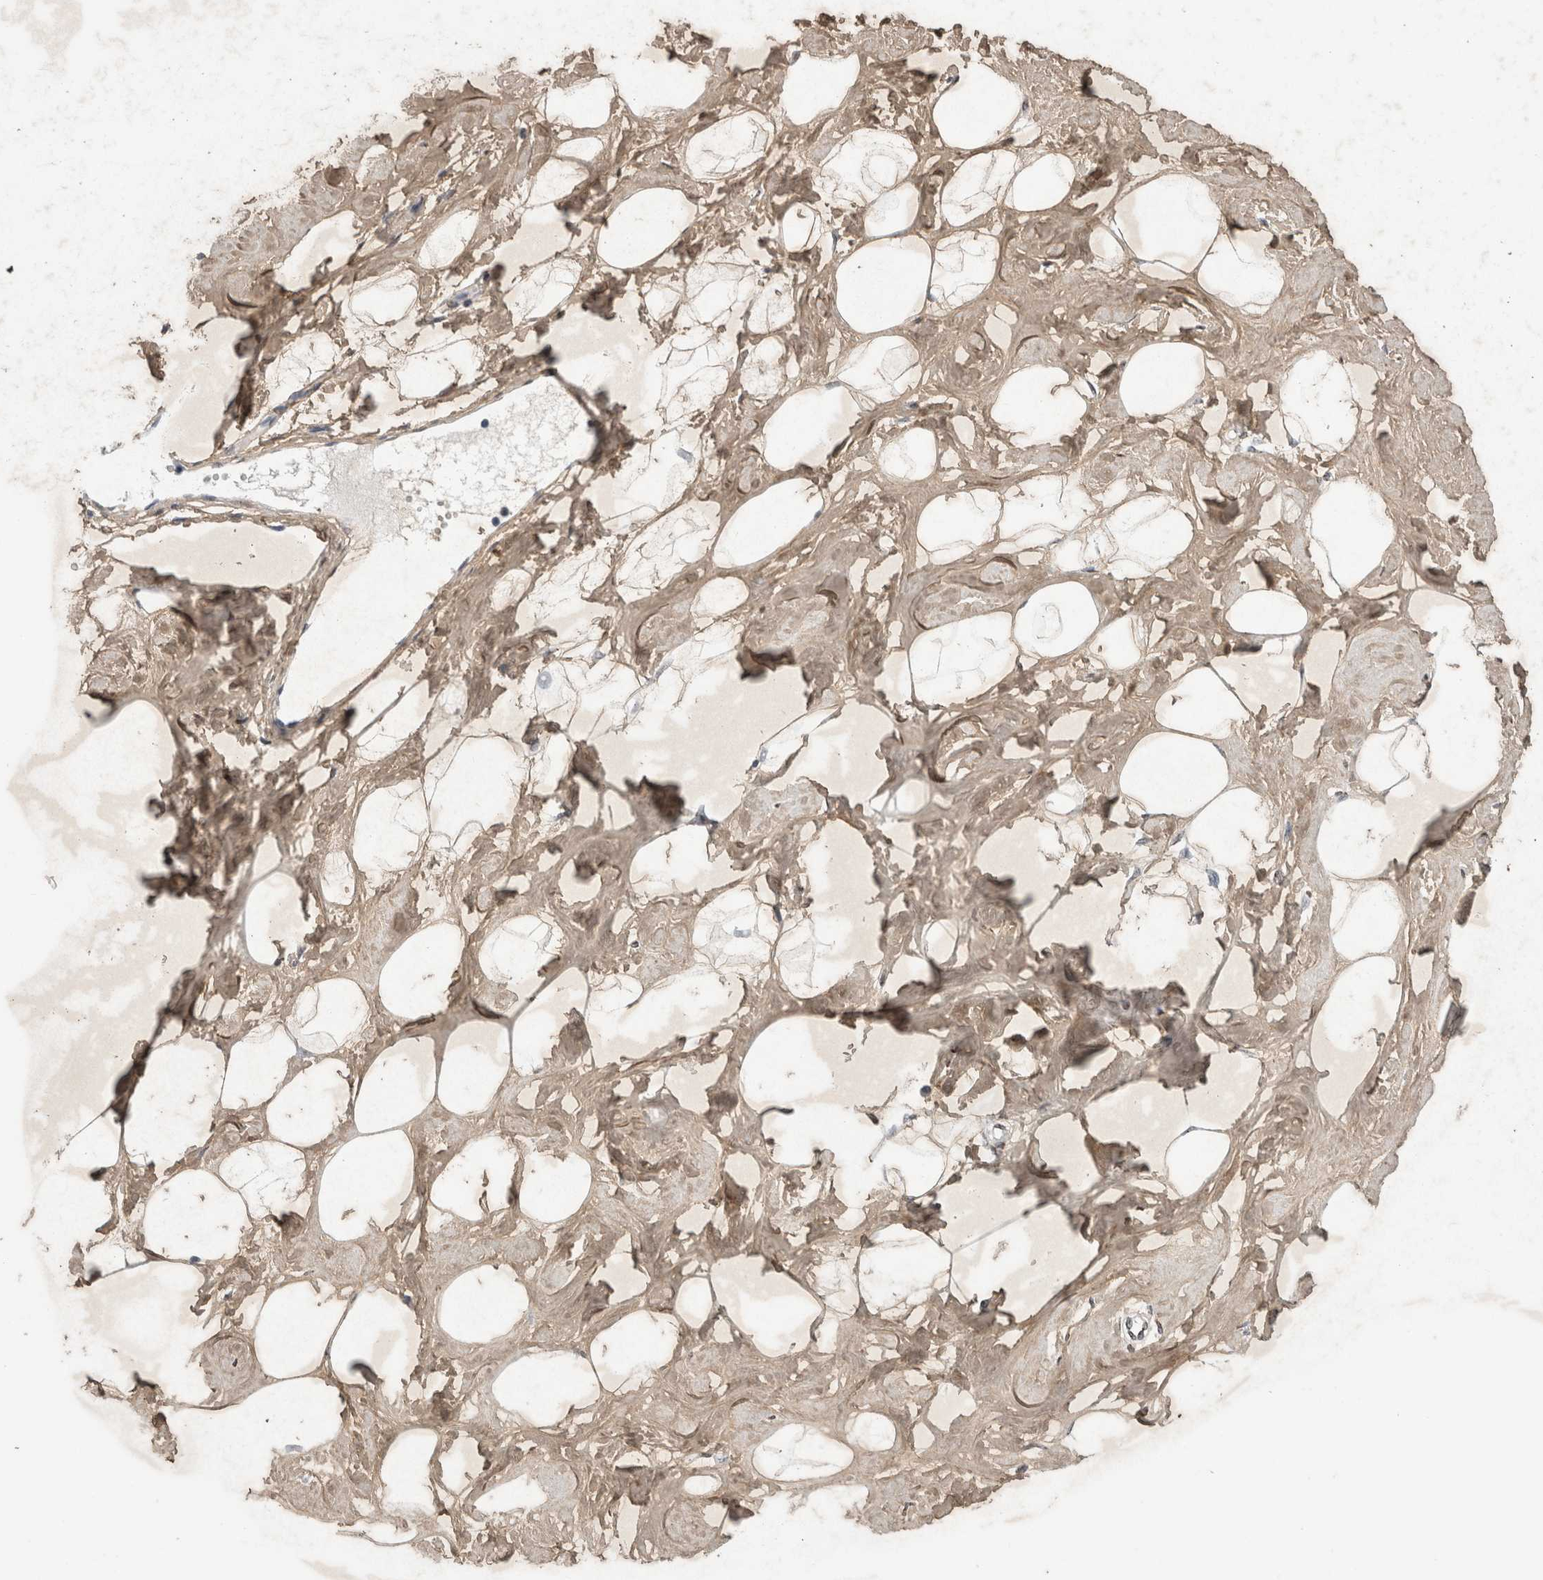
{"staining": {"intensity": "weak", "quantity": ">75%", "location": "cytoplasmic/membranous"}, "tissue": "breast", "cell_type": "Adipocytes", "image_type": "normal", "snomed": [{"axis": "morphology", "description": "Normal tissue, NOS"}, {"axis": "topography", "description": "Breast"}], "caption": "High-power microscopy captured an IHC histopathology image of benign breast, revealing weak cytoplasmic/membranous expression in about >75% of adipocytes.", "gene": "C1QTNF5", "patient": {"sex": "female", "age": 23}}